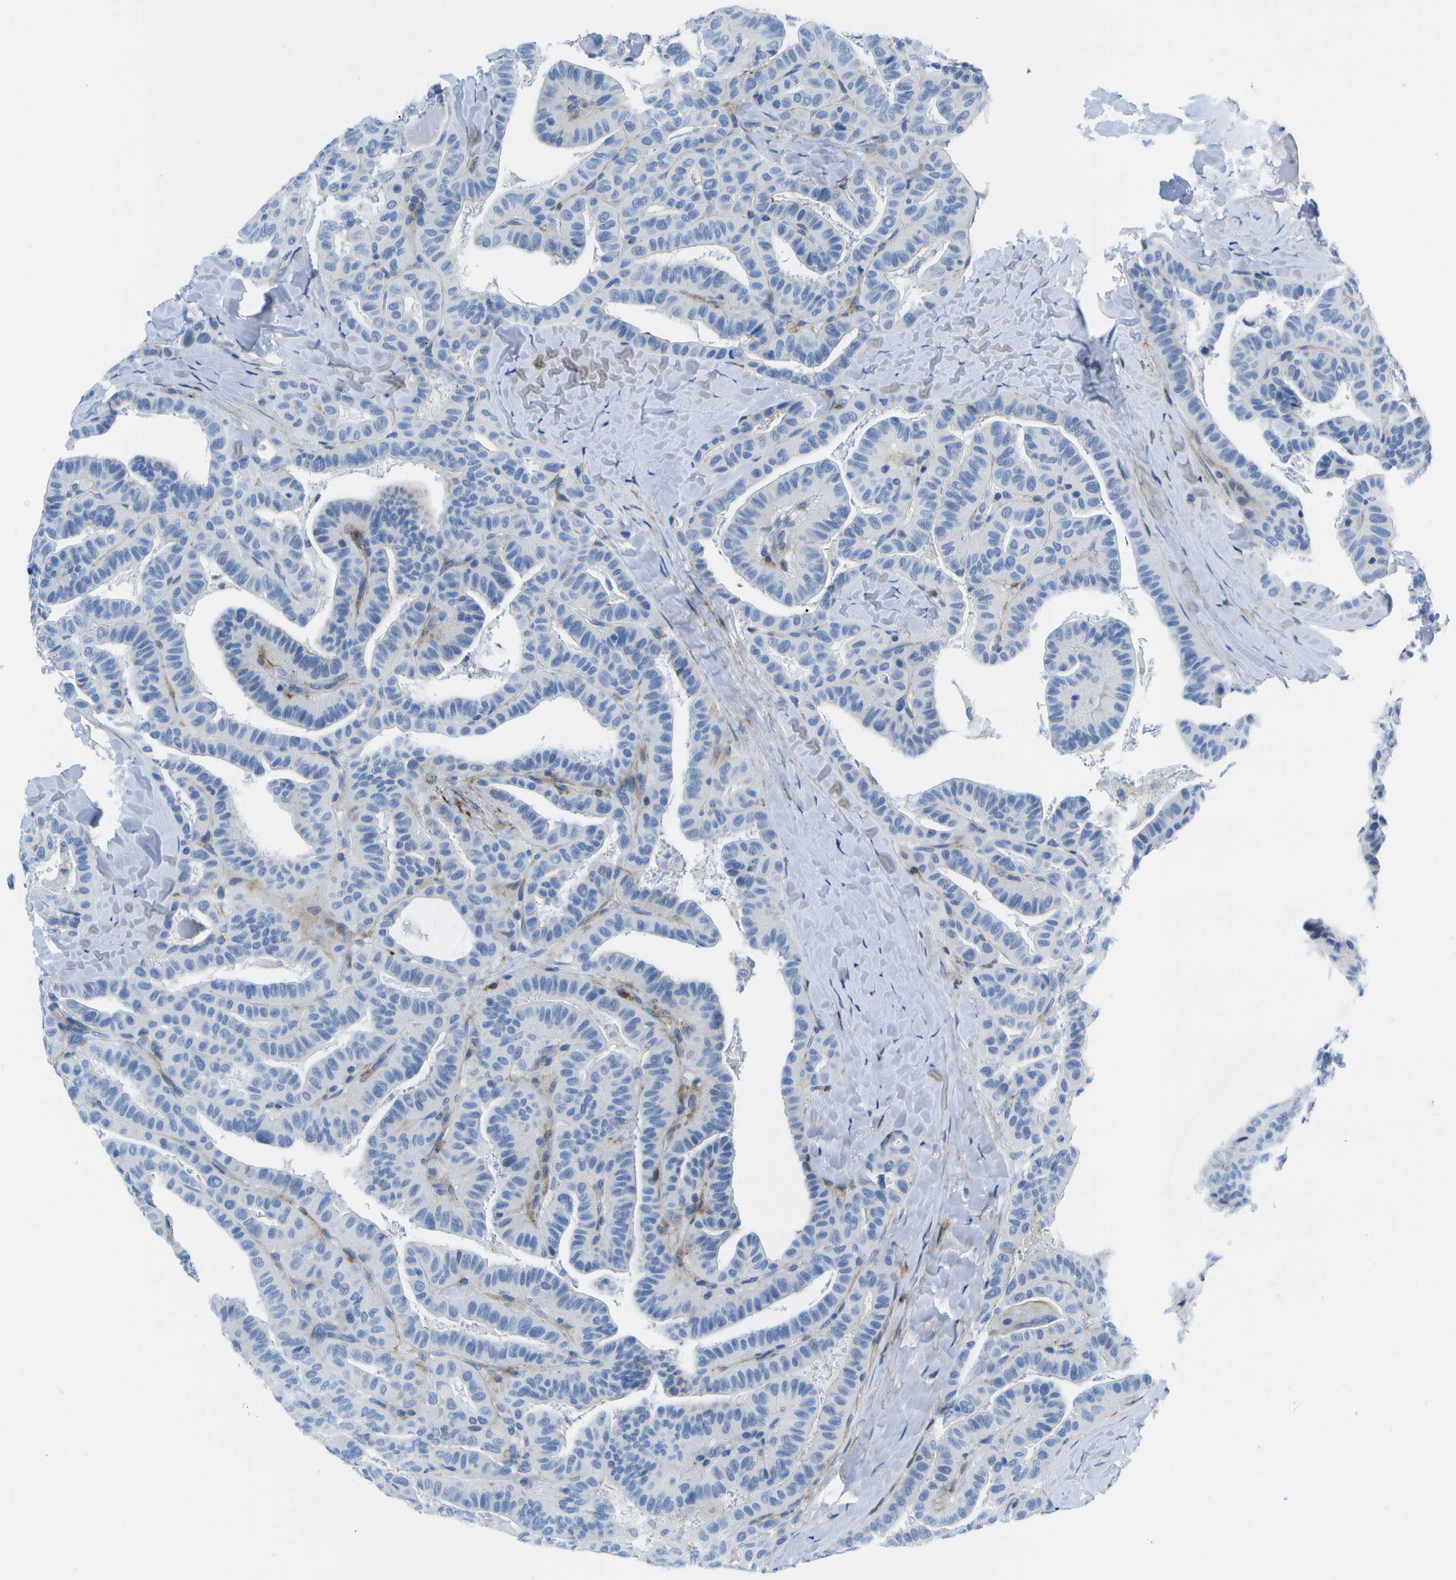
{"staining": {"intensity": "negative", "quantity": "none", "location": "none"}, "tissue": "thyroid cancer", "cell_type": "Tumor cells", "image_type": "cancer", "snomed": [{"axis": "morphology", "description": "Papillary adenocarcinoma, NOS"}, {"axis": "topography", "description": "Thyroid gland"}], "caption": "A histopathology image of human thyroid papillary adenocarcinoma is negative for staining in tumor cells.", "gene": "ADGRG6", "patient": {"sex": "male", "age": 77}}